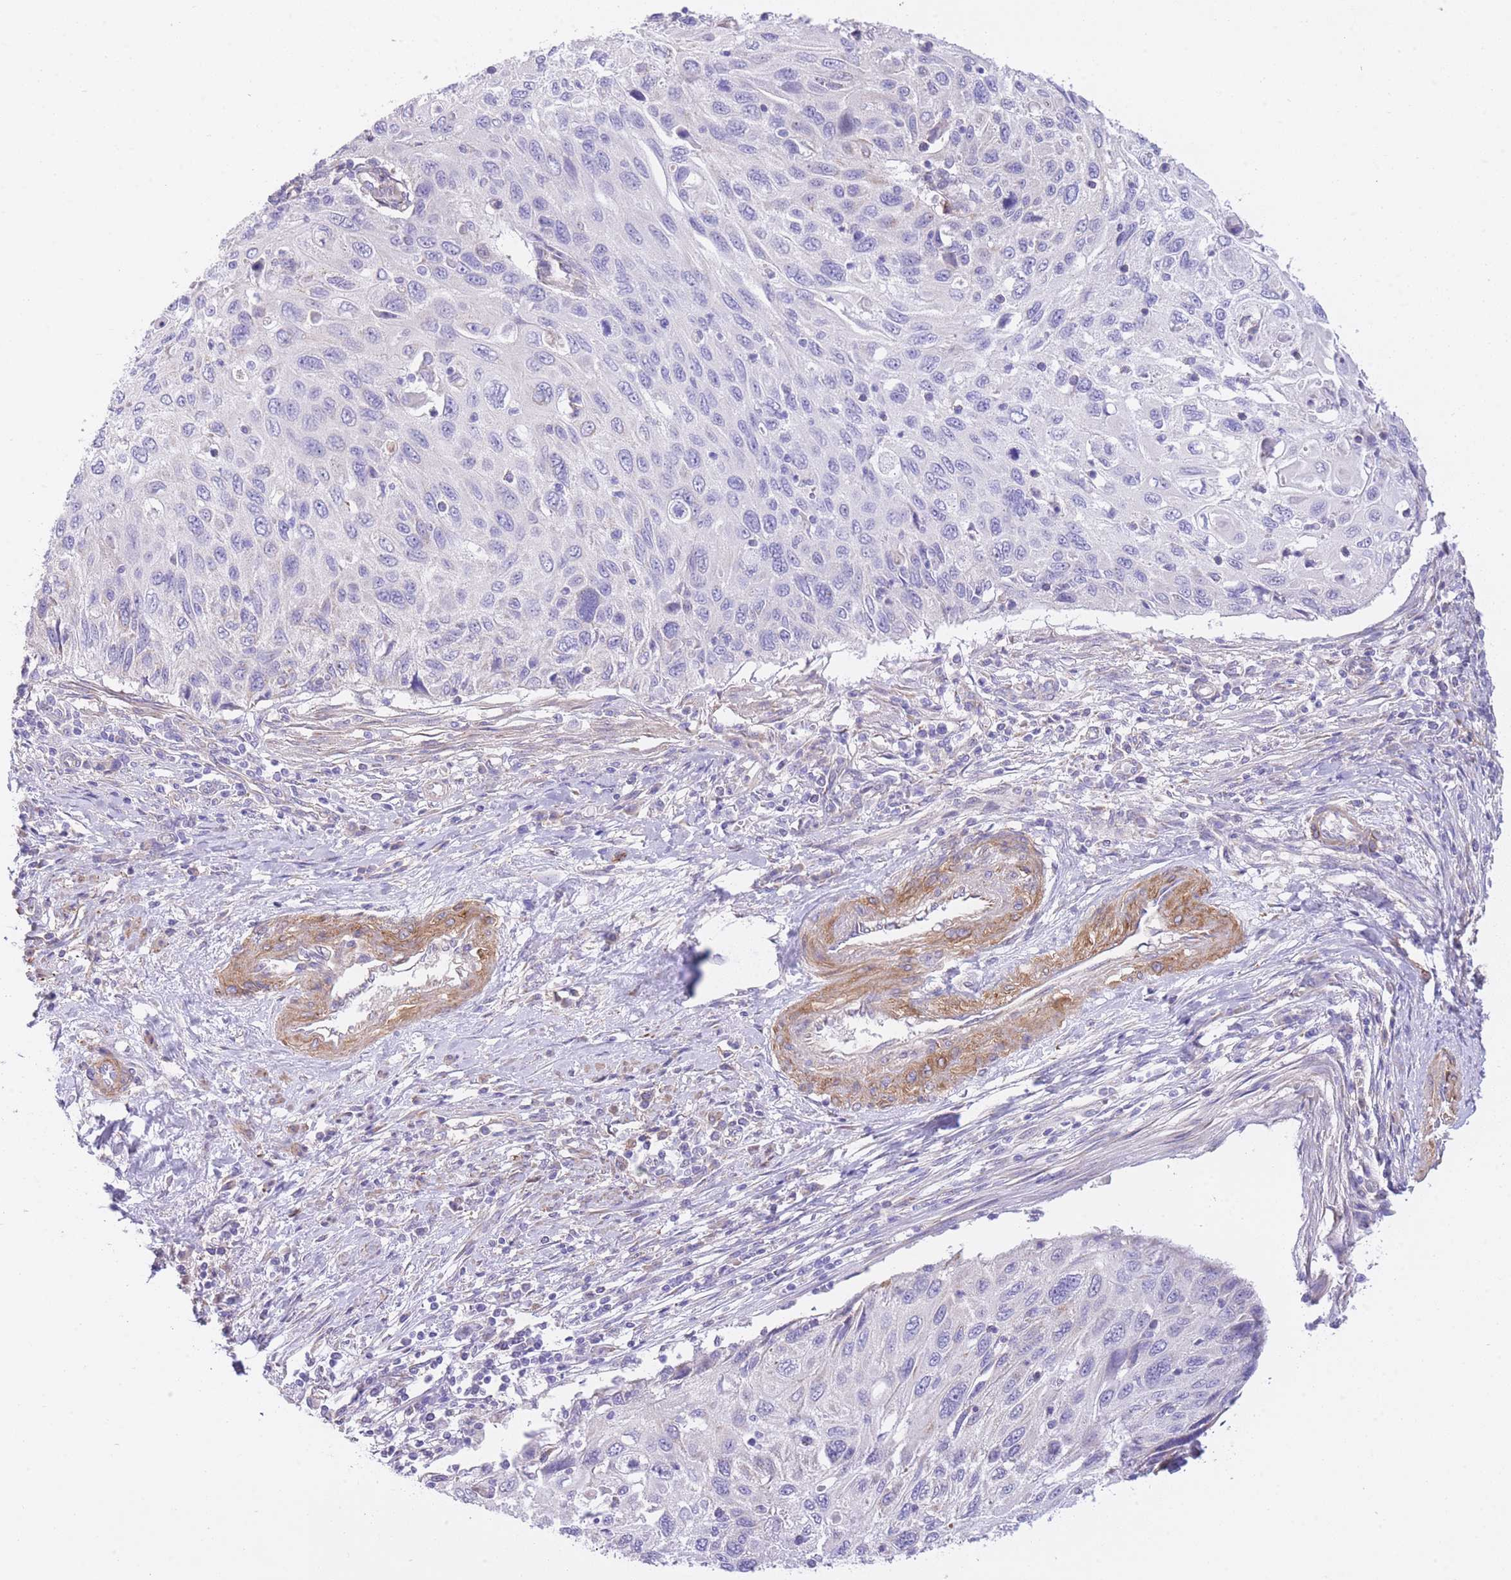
{"staining": {"intensity": "negative", "quantity": "none", "location": "none"}, "tissue": "cervical cancer", "cell_type": "Tumor cells", "image_type": "cancer", "snomed": [{"axis": "morphology", "description": "Squamous cell carcinoma, NOS"}, {"axis": "topography", "description": "Cervix"}], "caption": "This is an IHC photomicrograph of human squamous cell carcinoma (cervical). There is no staining in tumor cells.", "gene": "PGM1", "patient": {"sex": "female", "age": 70}}